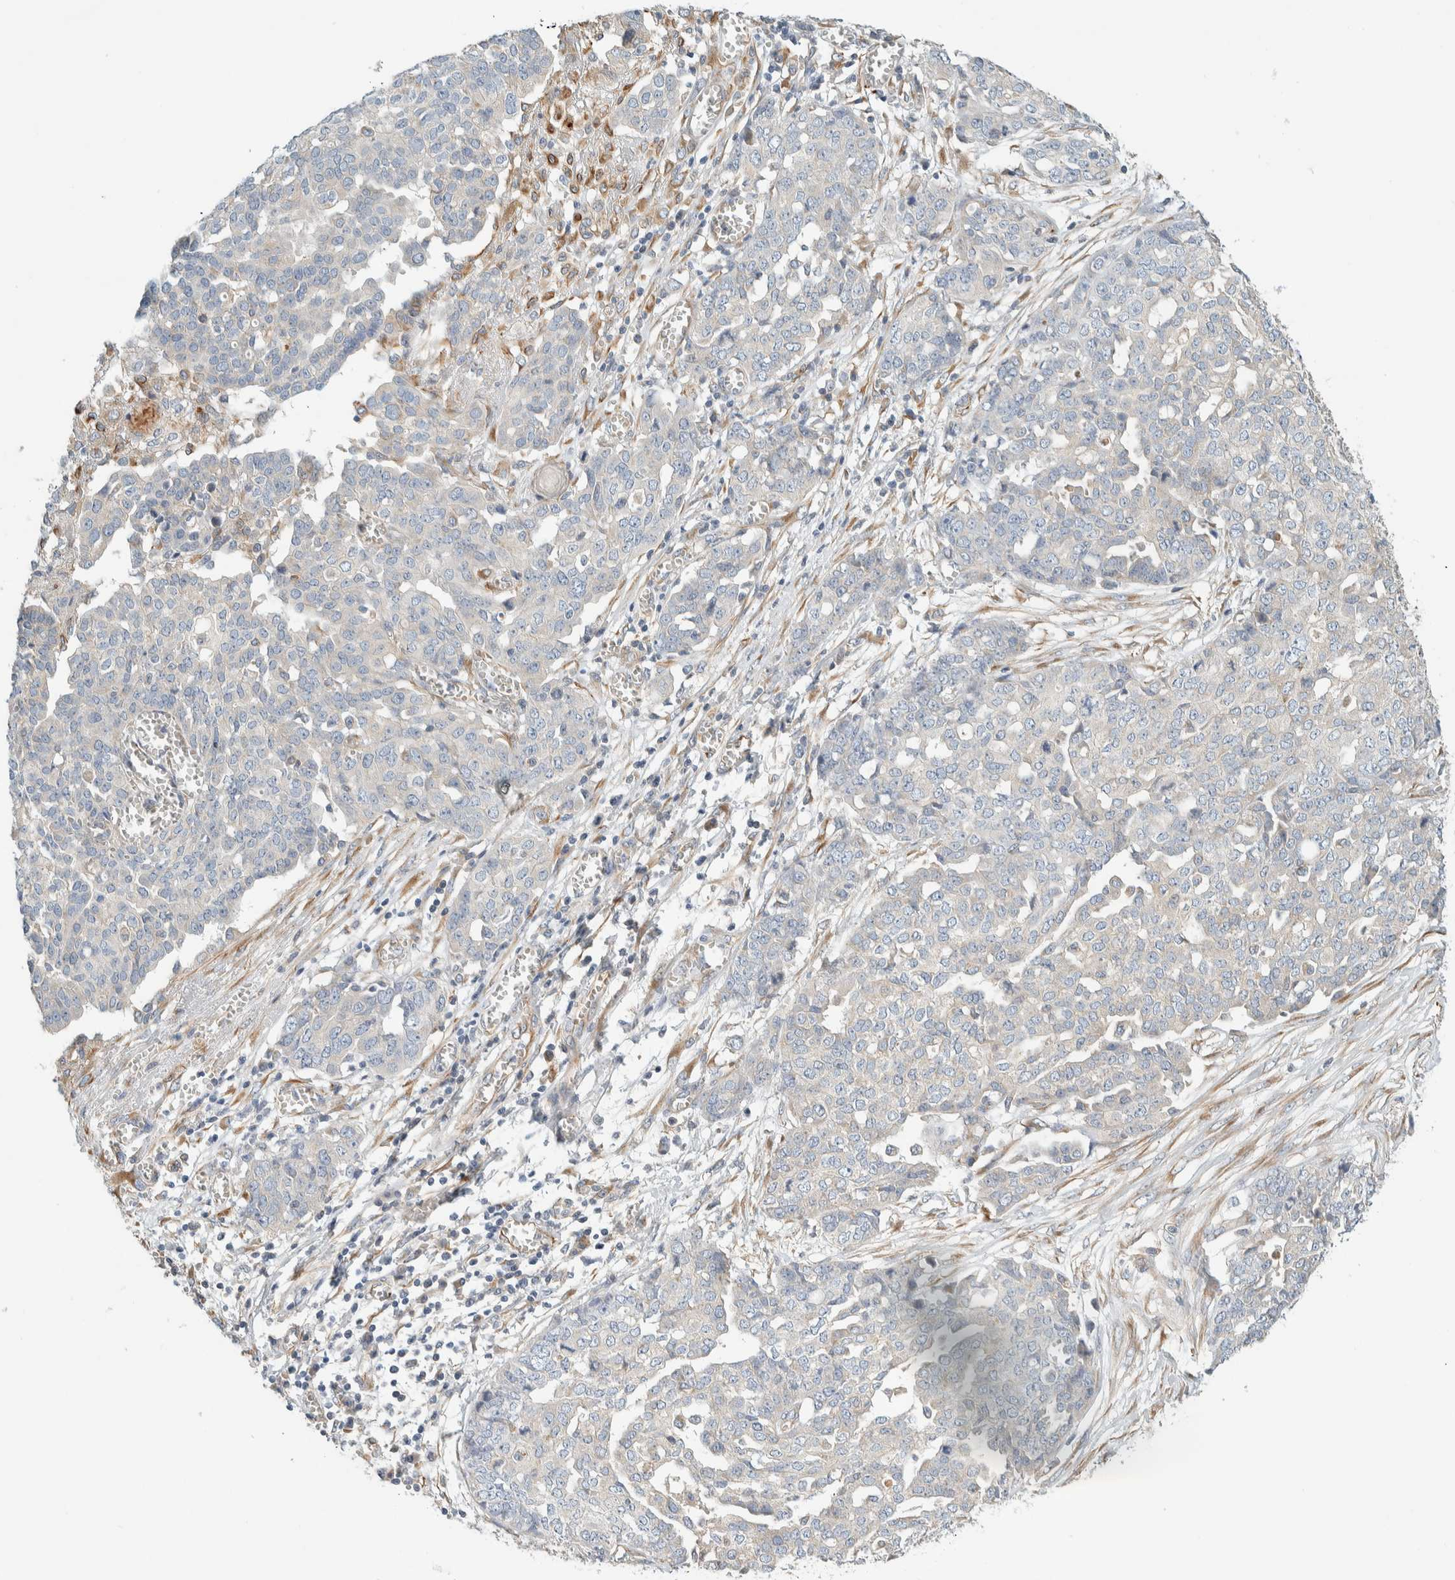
{"staining": {"intensity": "negative", "quantity": "none", "location": "none"}, "tissue": "ovarian cancer", "cell_type": "Tumor cells", "image_type": "cancer", "snomed": [{"axis": "morphology", "description": "Cystadenocarcinoma, serous, NOS"}, {"axis": "topography", "description": "Soft tissue"}, {"axis": "topography", "description": "Ovary"}], "caption": "Immunohistochemistry (IHC) photomicrograph of ovarian cancer (serous cystadenocarcinoma) stained for a protein (brown), which displays no staining in tumor cells. The staining is performed using DAB (3,3'-diaminobenzidine) brown chromogen with nuclei counter-stained in using hematoxylin.", "gene": "CDR2", "patient": {"sex": "female", "age": 57}}